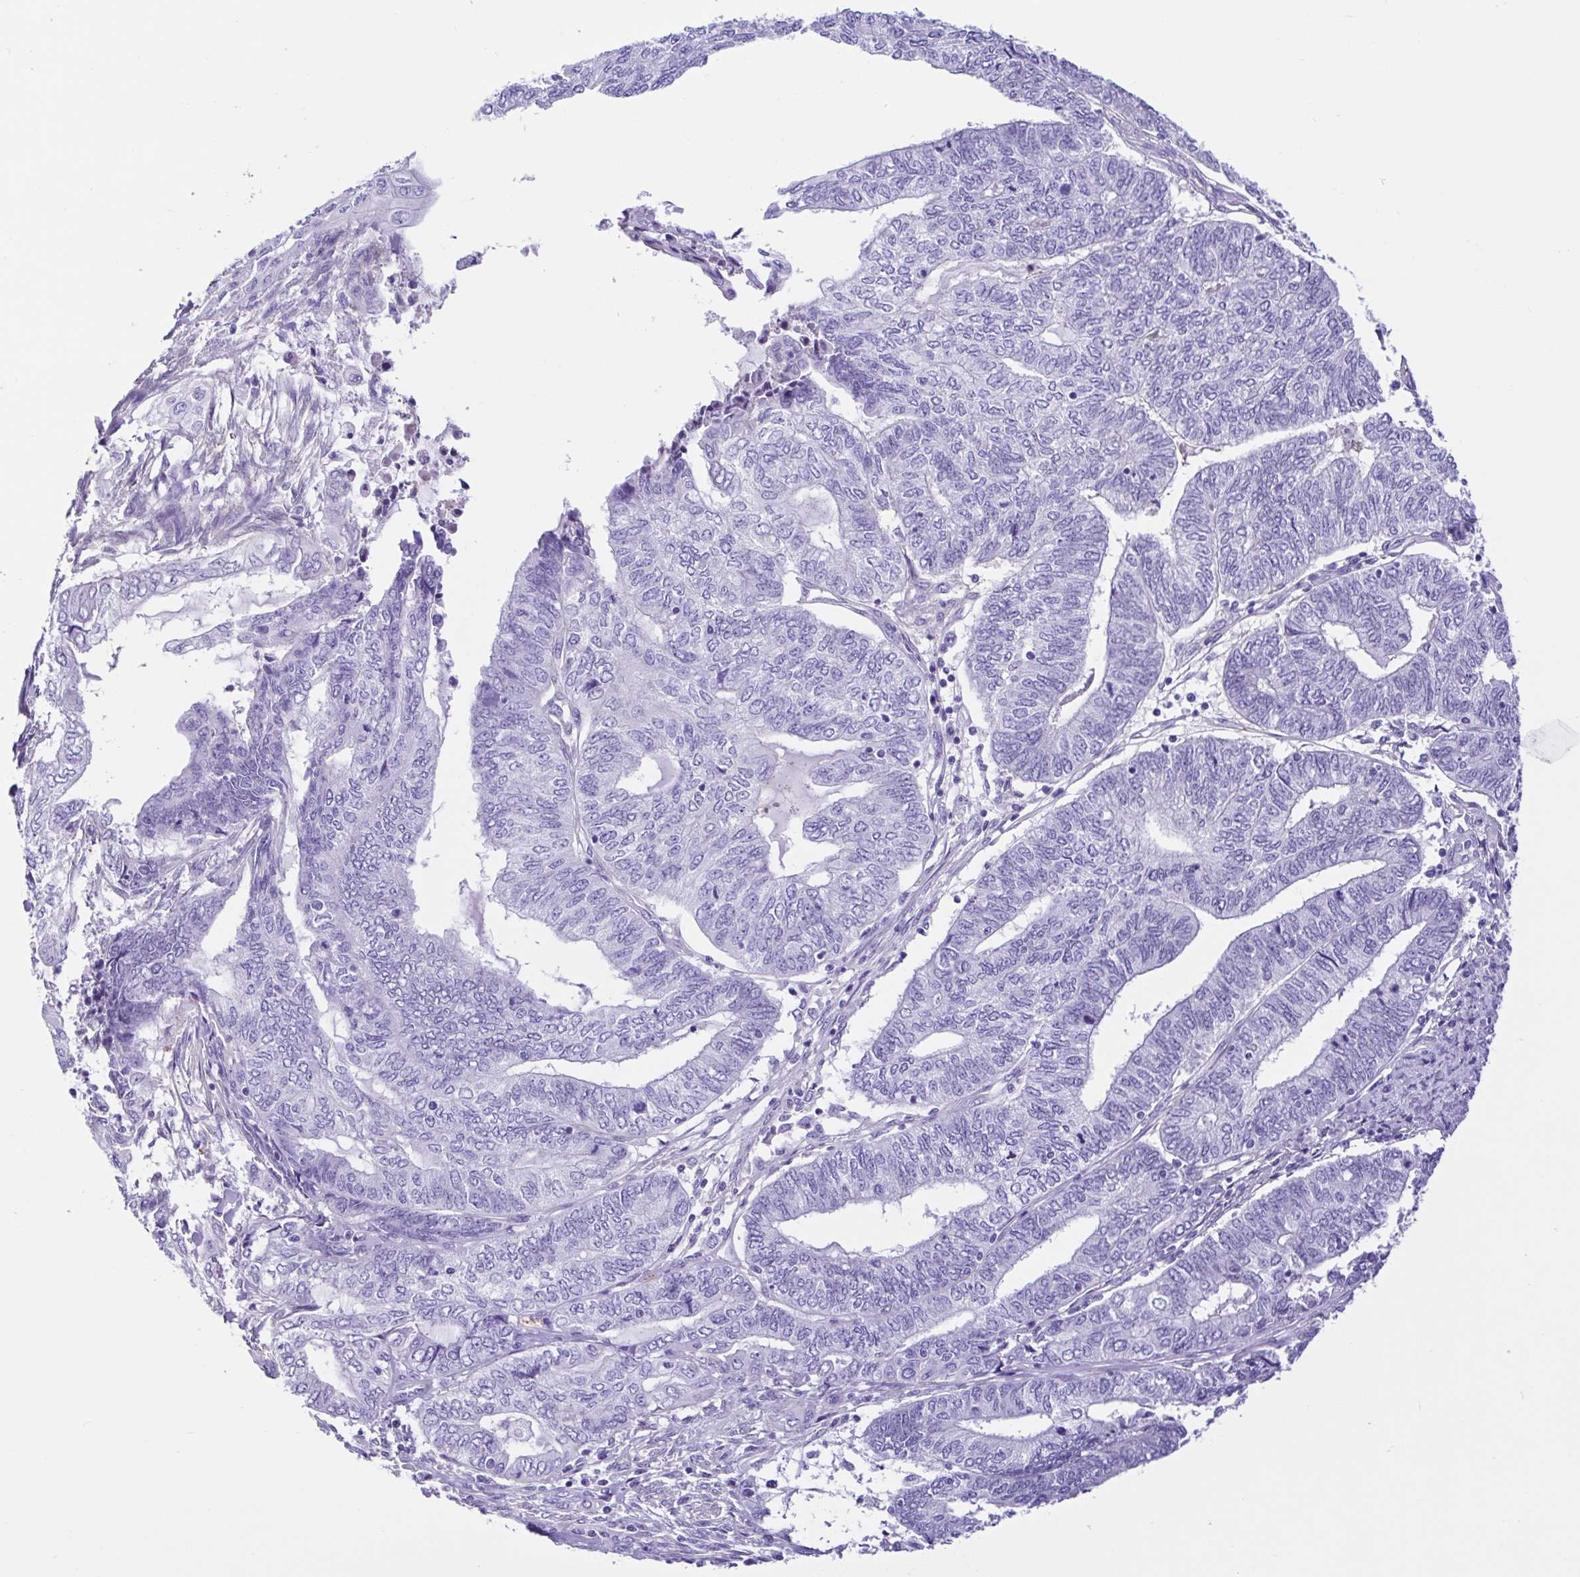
{"staining": {"intensity": "negative", "quantity": "none", "location": "none"}, "tissue": "endometrial cancer", "cell_type": "Tumor cells", "image_type": "cancer", "snomed": [{"axis": "morphology", "description": "Adenocarcinoma, NOS"}, {"axis": "topography", "description": "Uterus"}, {"axis": "topography", "description": "Endometrium"}], "caption": "There is no significant expression in tumor cells of adenocarcinoma (endometrial). (Stains: DAB (3,3'-diaminobenzidine) immunohistochemistry (IHC) with hematoxylin counter stain, Microscopy: brightfield microscopy at high magnification).", "gene": "CYP11B1", "patient": {"sex": "female", "age": 70}}